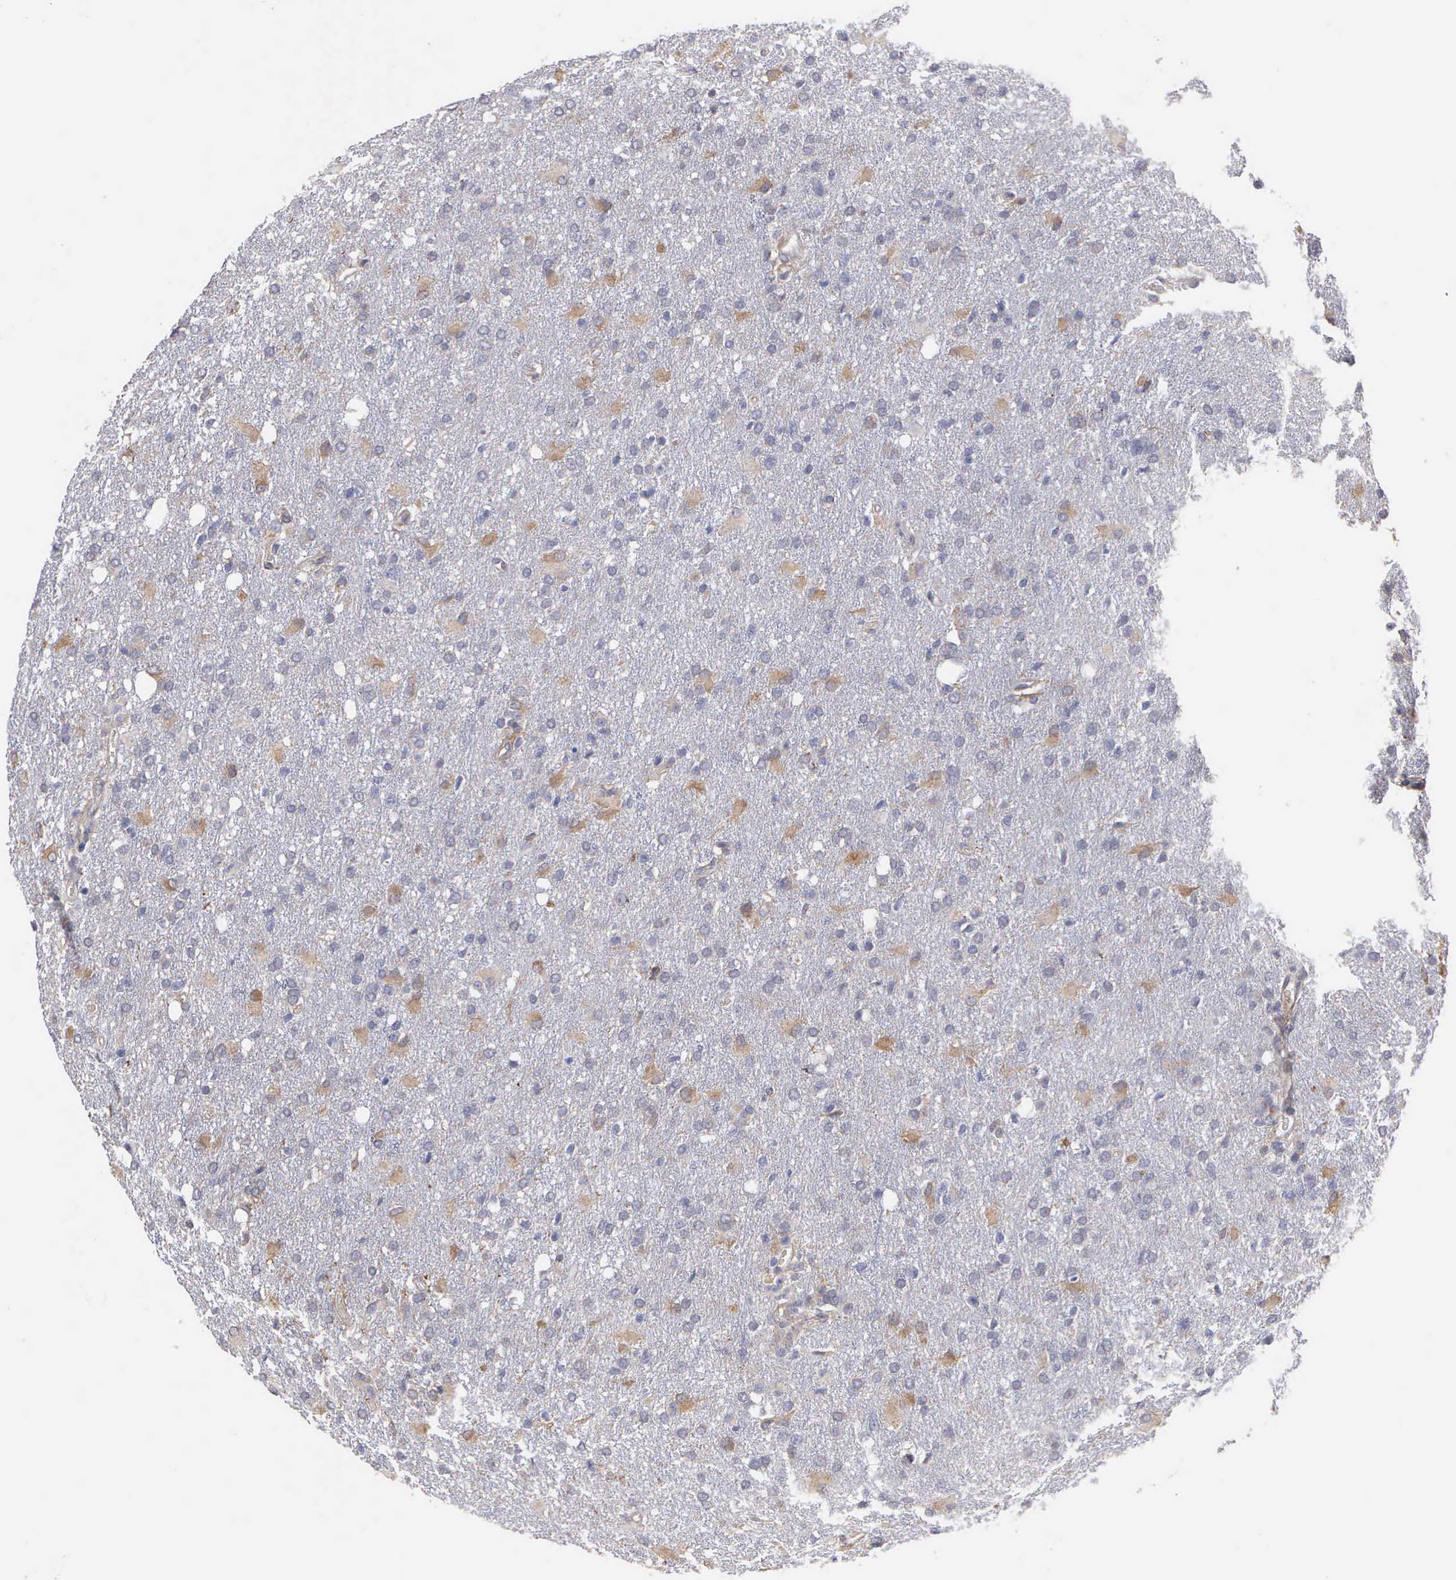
{"staining": {"intensity": "weak", "quantity": "<25%", "location": "cytoplasmic/membranous"}, "tissue": "glioma", "cell_type": "Tumor cells", "image_type": "cancer", "snomed": [{"axis": "morphology", "description": "Glioma, malignant, High grade"}, {"axis": "topography", "description": "Brain"}], "caption": "Tumor cells show no significant protein staining in high-grade glioma (malignant). (DAB (3,3'-diaminobenzidine) immunohistochemistry with hematoxylin counter stain).", "gene": "LIN52", "patient": {"sex": "male", "age": 68}}